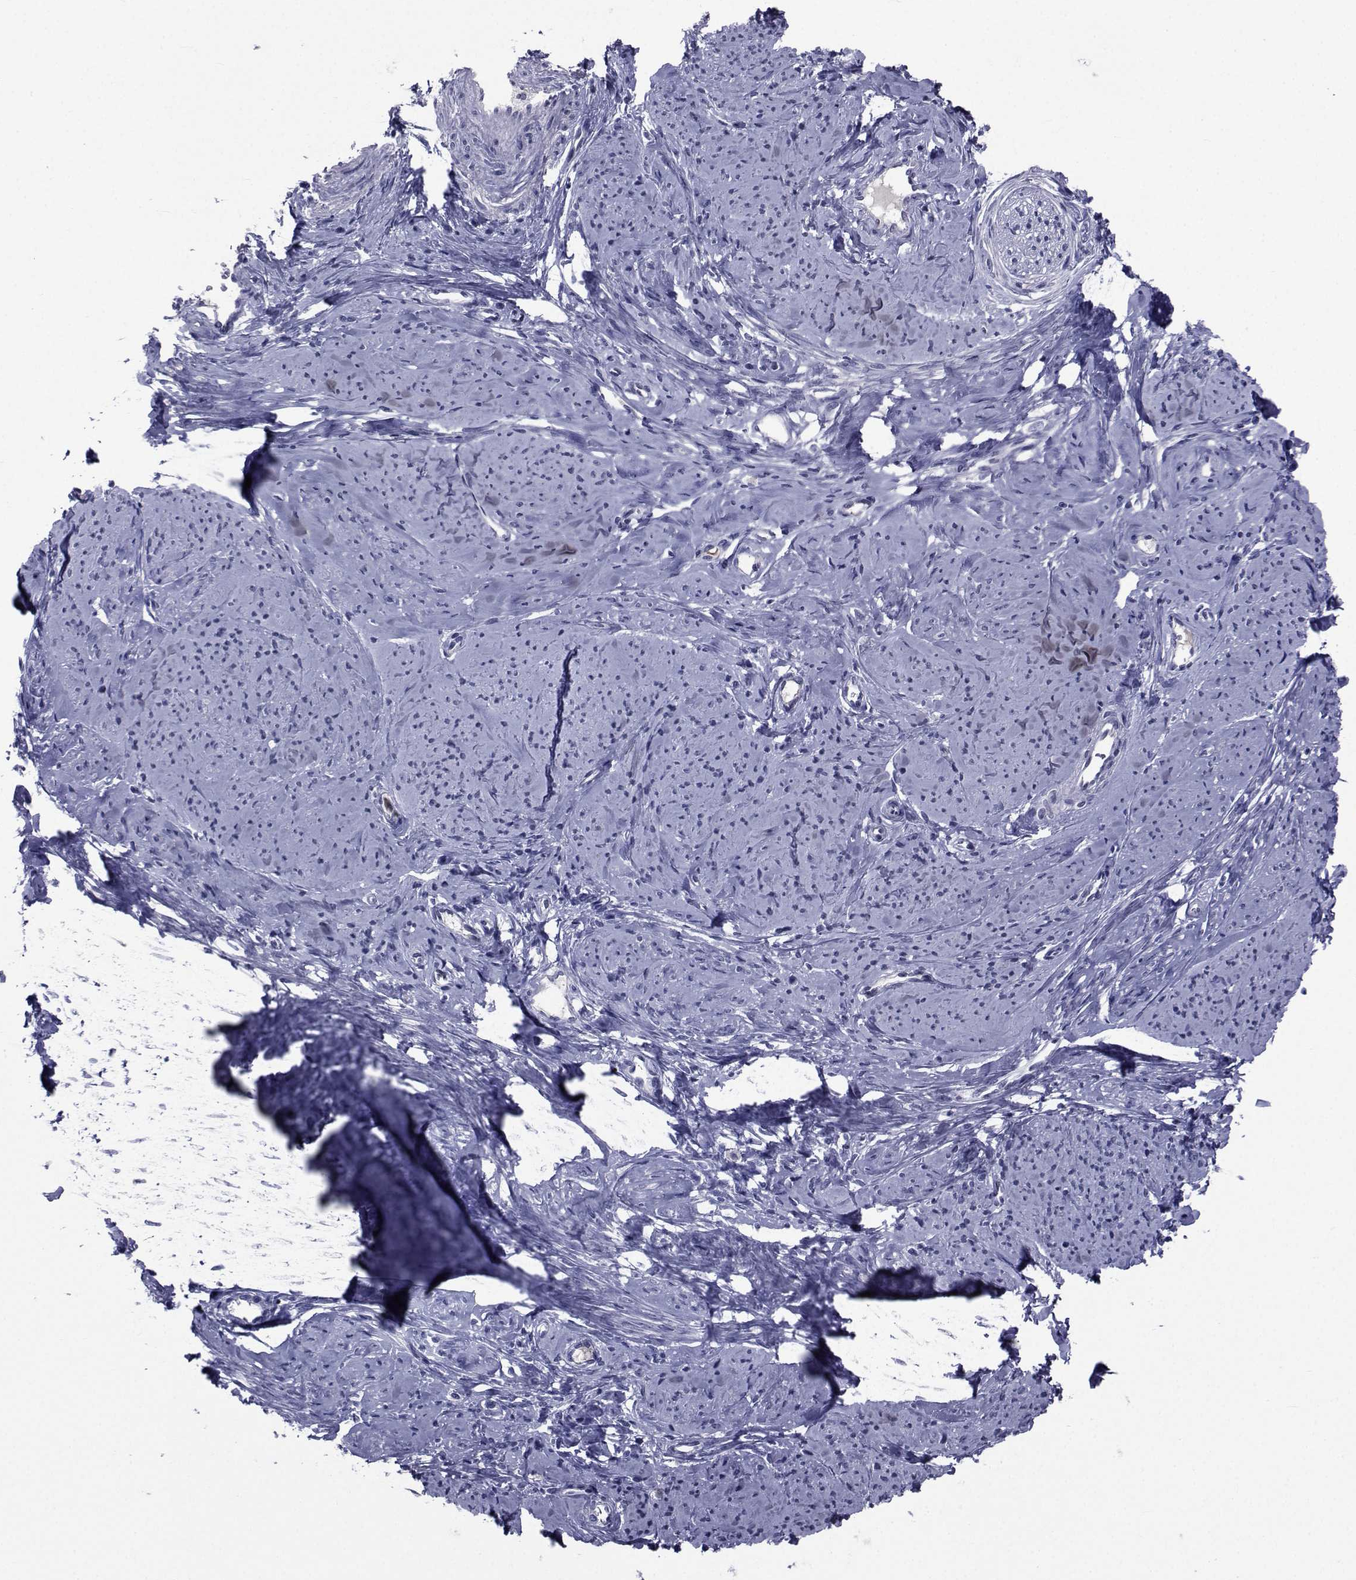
{"staining": {"intensity": "negative", "quantity": "none", "location": "none"}, "tissue": "smooth muscle", "cell_type": "Smooth muscle cells", "image_type": "normal", "snomed": [{"axis": "morphology", "description": "Normal tissue, NOS"}, {"axis": "topography", "description": "Smooth muscle"}], "caption": "IHC micrograph of benign smooth muscle: smooth muscle stained with DAB (3,3'-diaminobenzidine) shows no significant protein expression in smooth muscle cells. The staining was performed using DAB to visualize the protein expression in brown, while the nuclei were stained in blue with hematoxylin (Magnification: 20x).", "gene": "SEMA5B", "patient": {"sex": "female", "age": 48}}